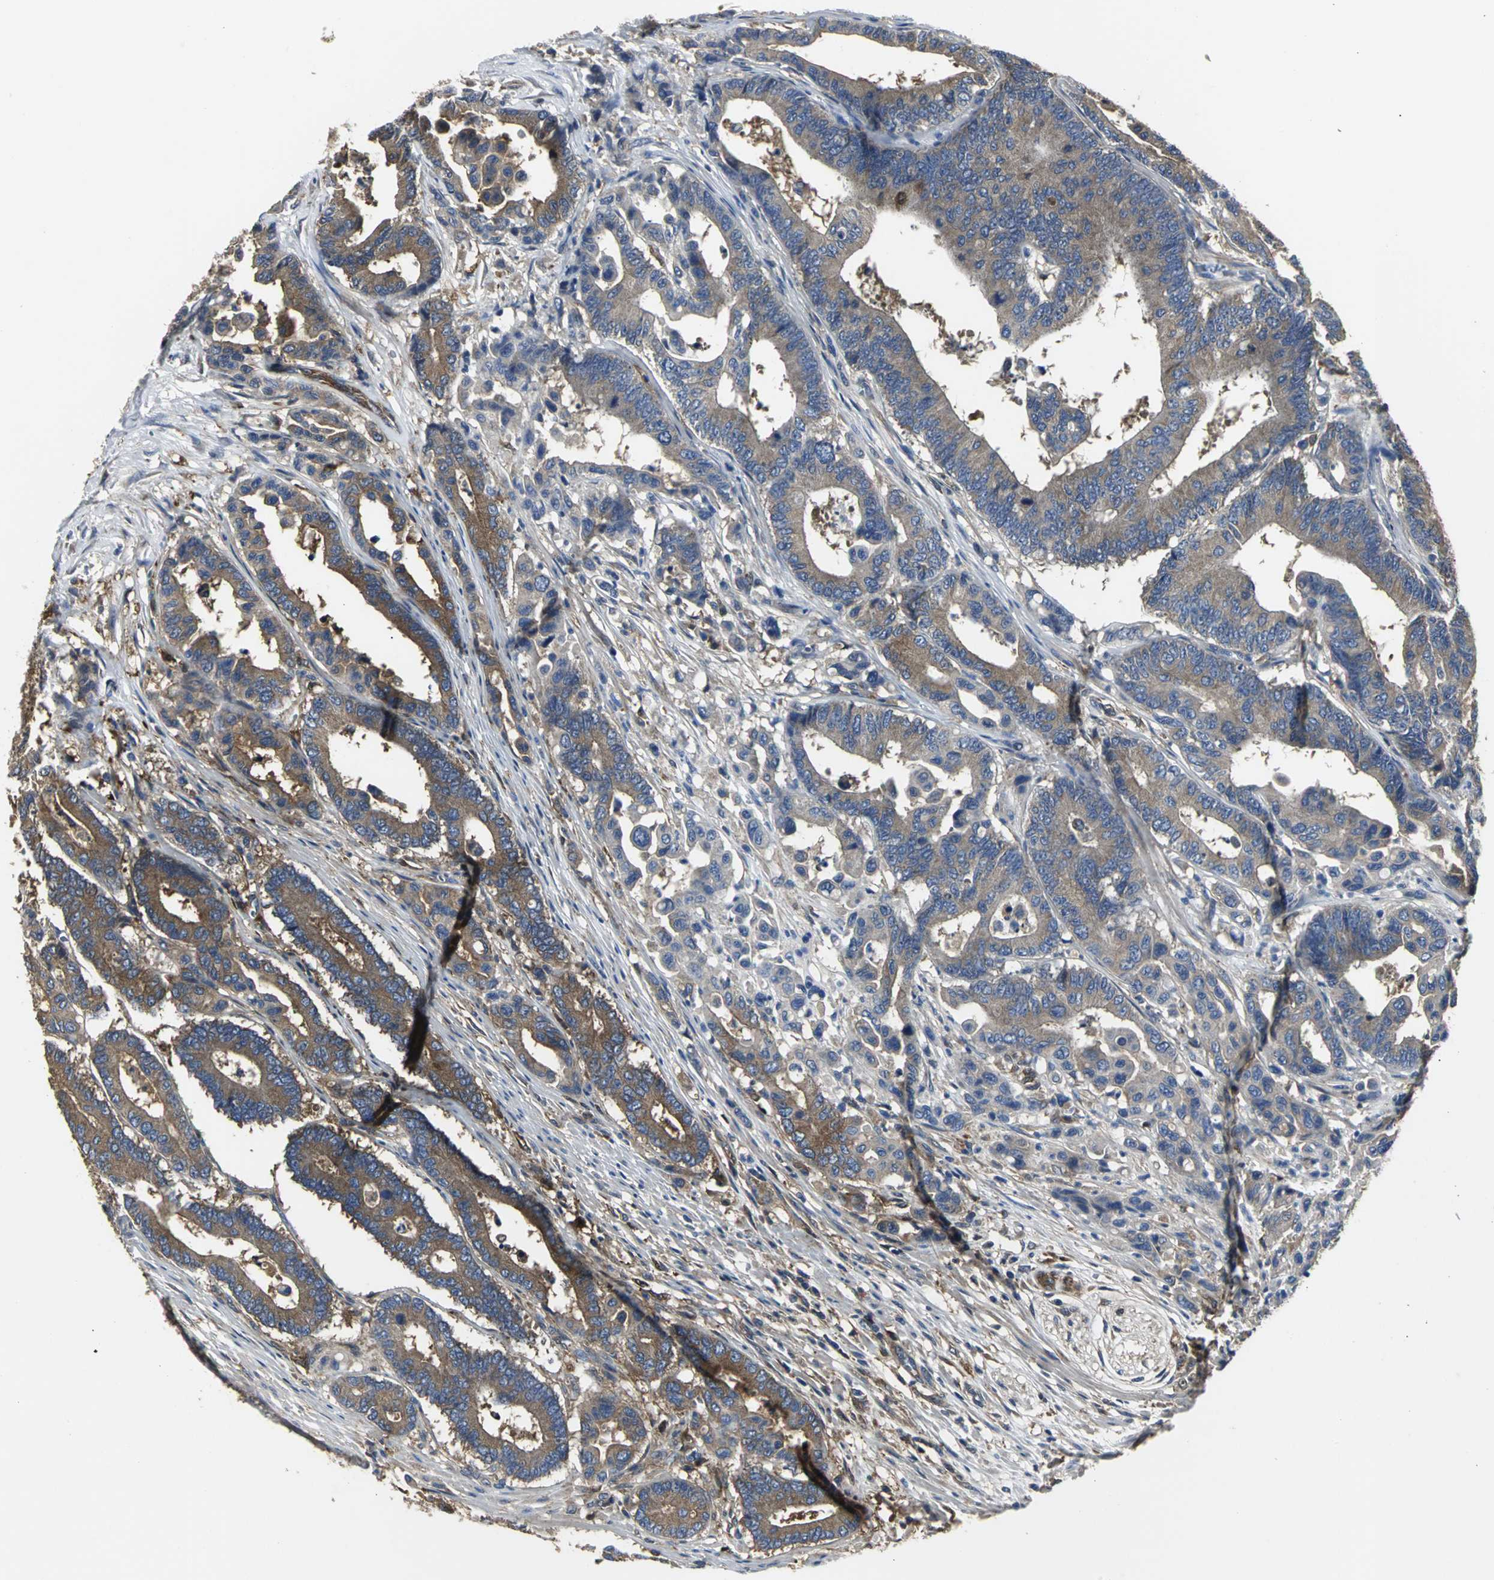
{"staining": {"intensity": "strong", "quantity": ">75%", "location": "cytoplasmic/membranous"}, "tissue": "colorectal cancer", "cell_type": "Tumor cells", "image_type": "cancer", "snomed": [{"axis": "morphology", "description": "Normal tissue, NOS"}, {"axis": "morphology", "description": "Adenocarcinoma, NOS"}, {"axis": "topography", "description": "Colon"}], "caption": "Colorectal adenocarcinoma stained for a protein (brown) displays strong cytoplasmic/membranous positive positivity in about >75% of tumor cells.", "gene": "CHRNB1", "patient": {"sex": "male", "age": 82}}